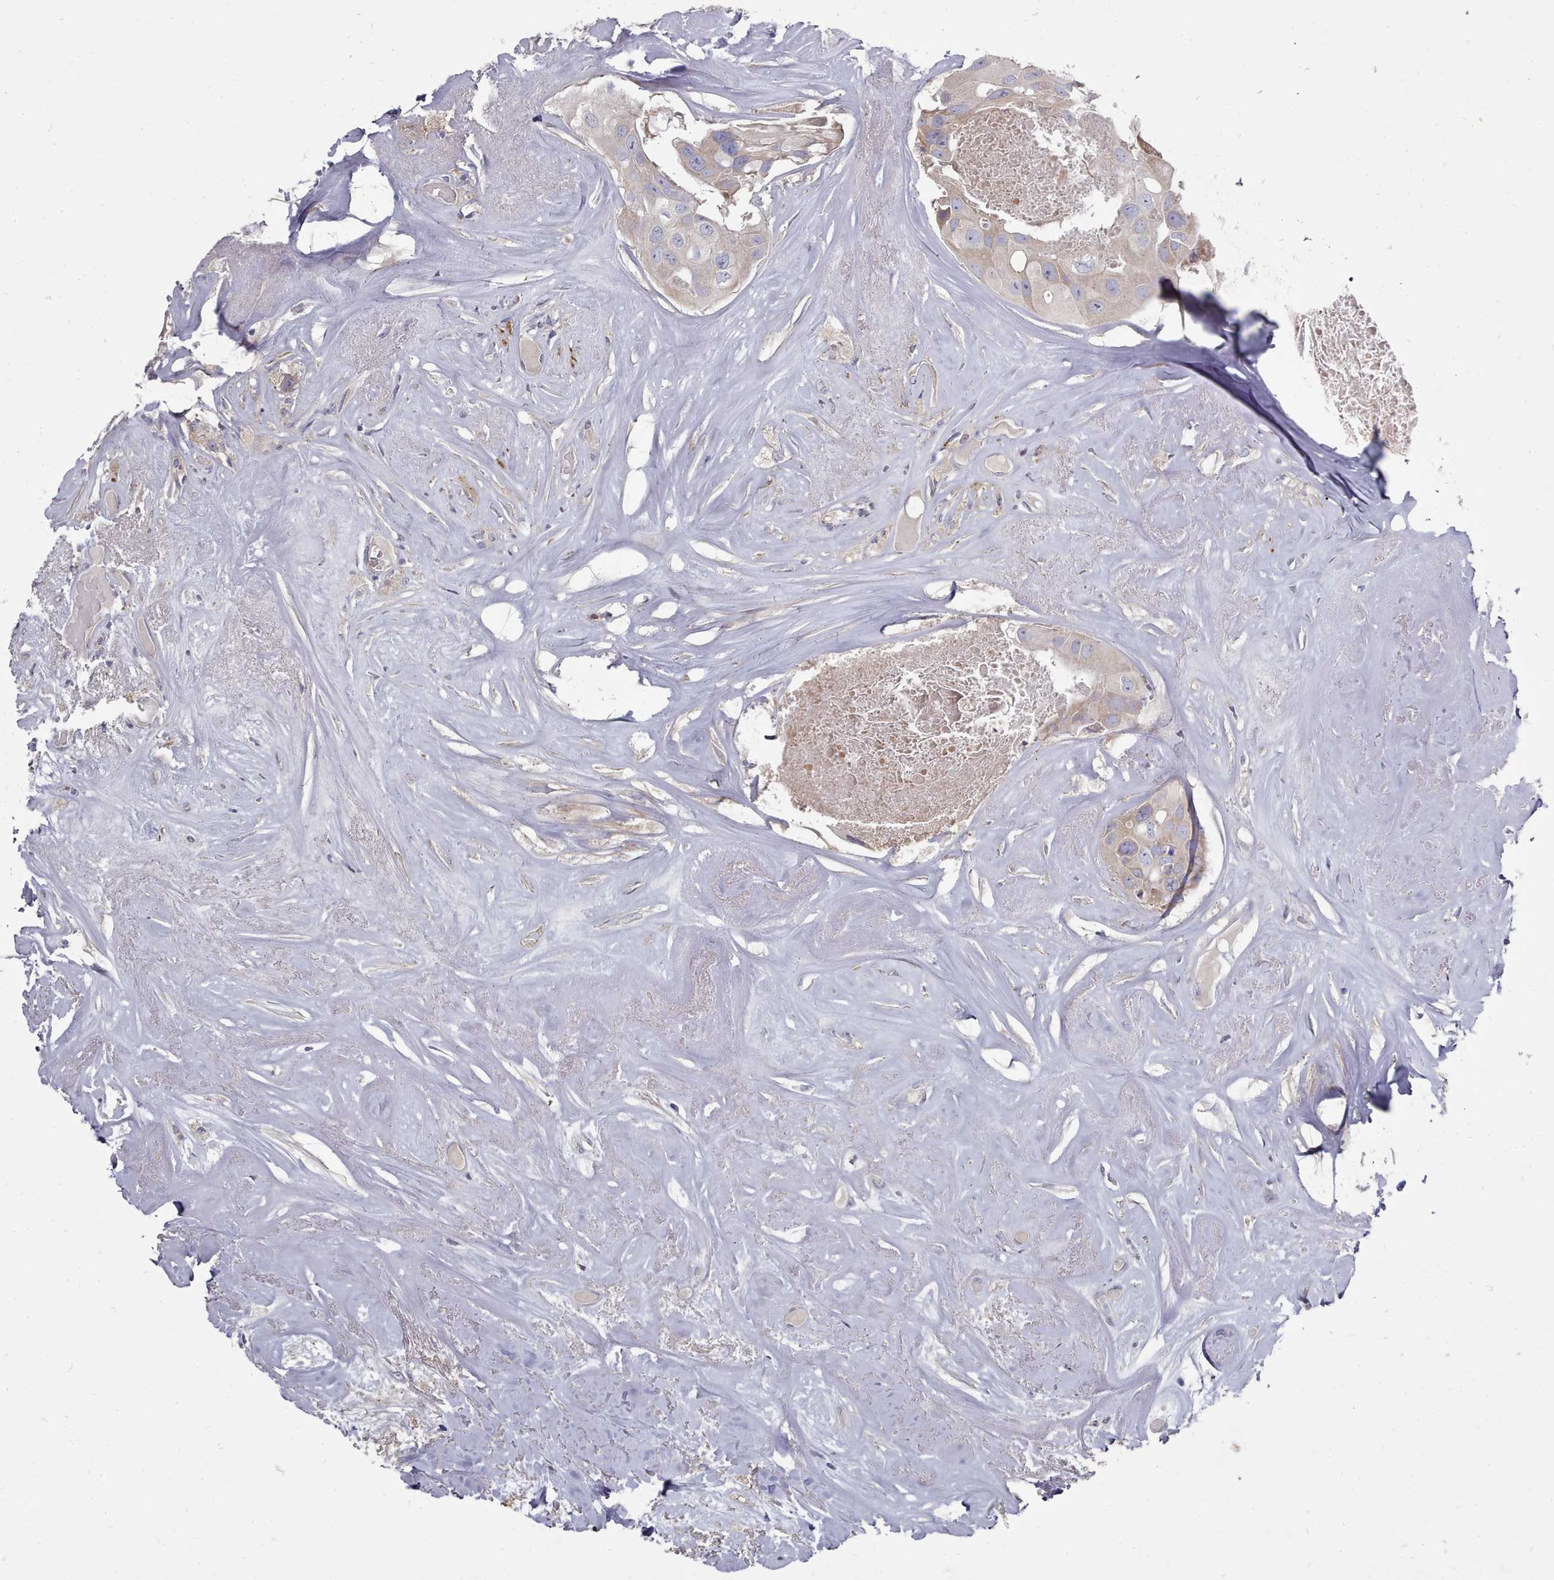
{"staining": {"intensity": "weak", "quantity": "<25%", "location": "cytoplasmic/membranous"}, "tissue": "head and neck cancer", "cell_type": "Tumor cells", "image_type": "cancer", "snomed": [{"axis": "morphology", "description": "Adenocarcinoma, NOS"}, {"axis": "morphology", "description": "Adenocarcinoma, metastatic, NOS"}, {"axis": "topography", "description": "Head-Neck"}], "caption": "Tumor cells show no significant positivity in head and neck cancer (metastatic adenocarcinoma).", "gene": "ACKR3", "patient": {"sex": "male", "age": 75}}